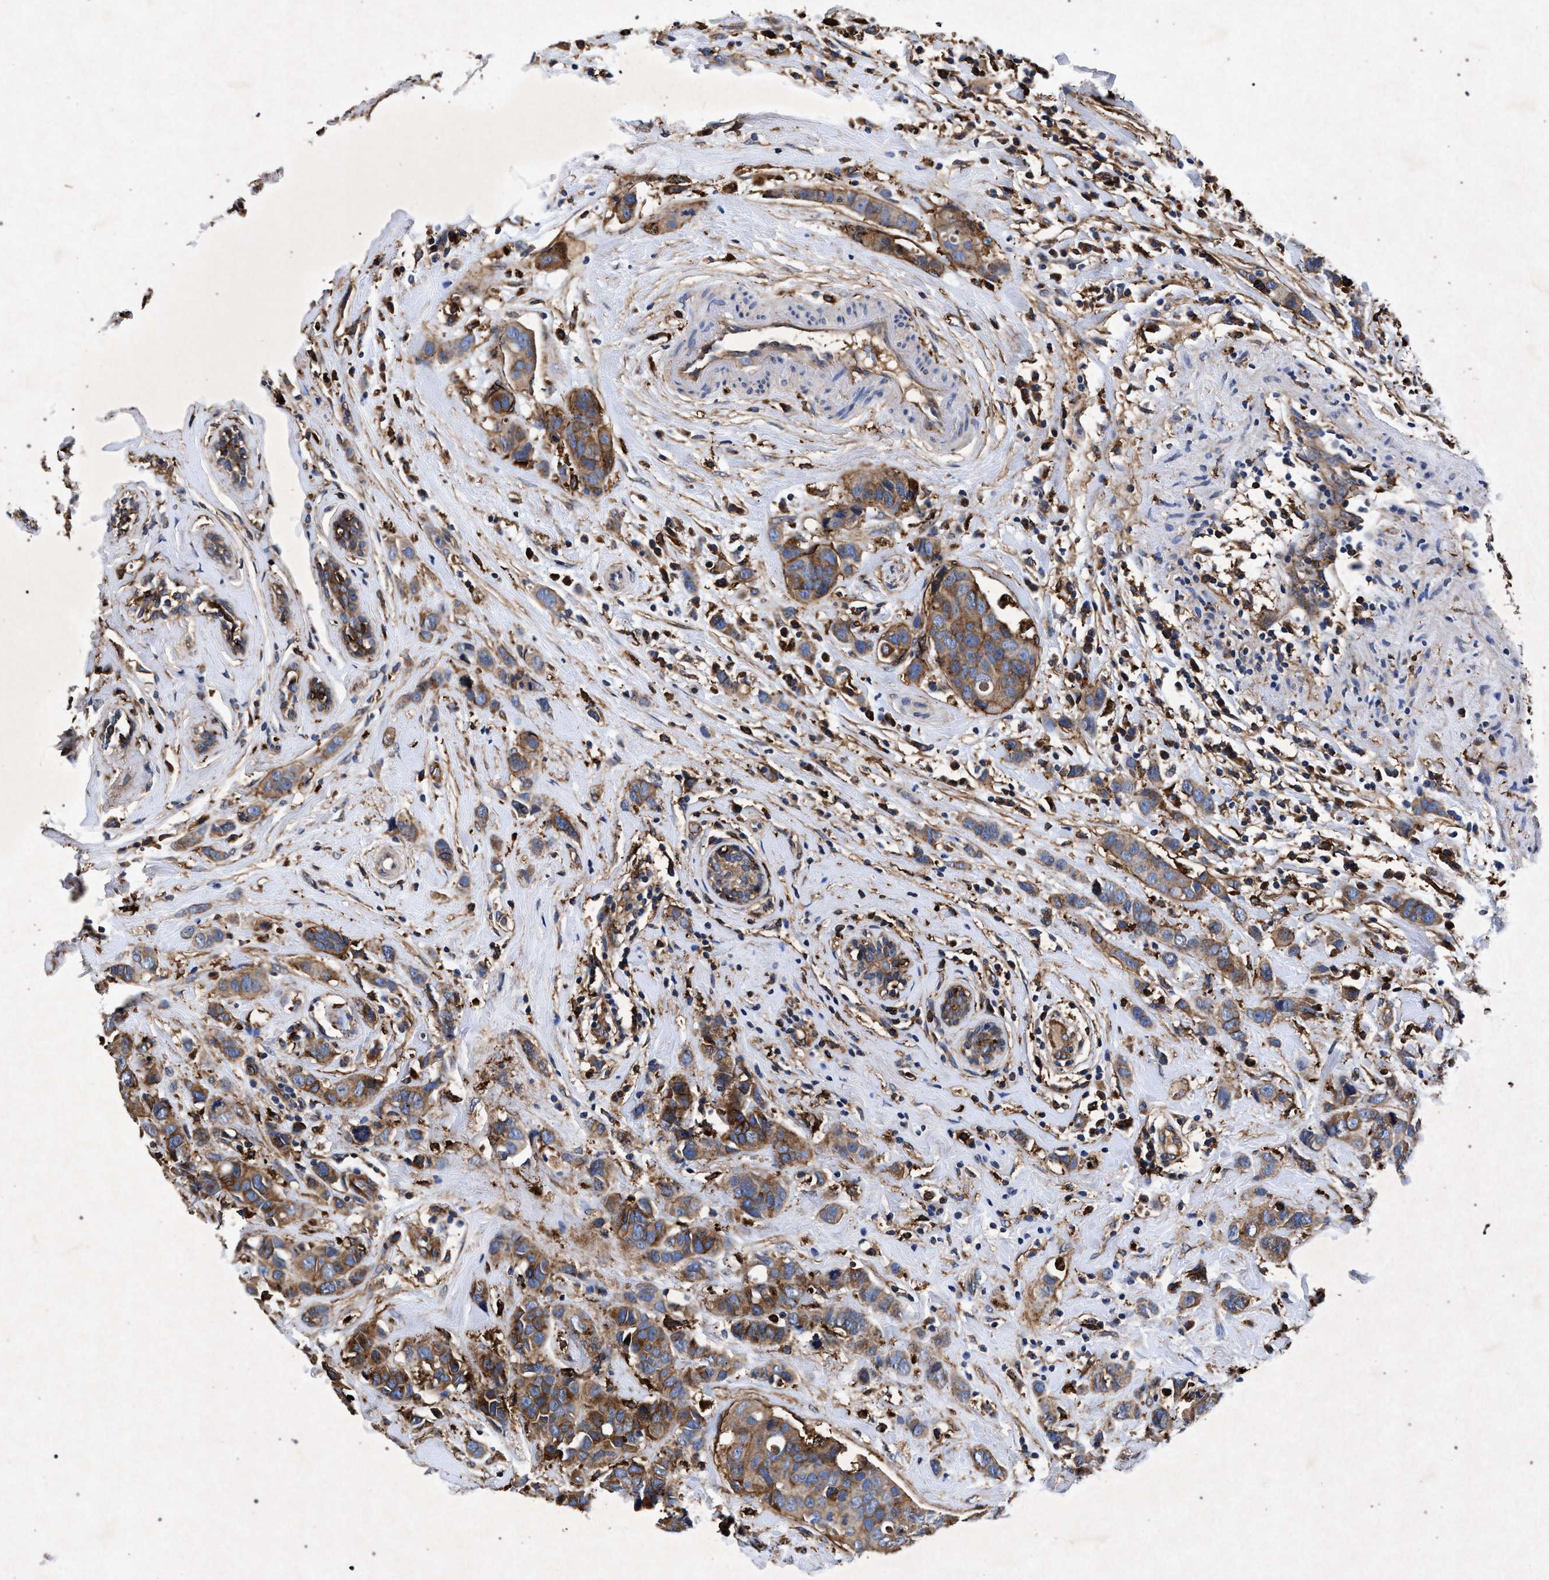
{"staining": {"intensity": "moderate", "quantity": ">75%", "location": "cytoplasmic/membranous"}, "tissue": "breast cancer", "cell_type": "Tumor cells", "image_type": "cancer", "snomed": [{"axis": "morphology", "description": "Normal tissue, NOS"}, {"axis": "morphology", "description": "Duct carcinoma"}, {"axis": "topography", "description": "Breast"}], "caption": "Intraductal carcinoma (breast) tissue reveals moderate cytoplasmic/membranous staining in approximately >75% of tumor cells, visualized by immunohistochemistry.", "gene": "MARCKS", "patient": {"sex": "female", "age": 50}}